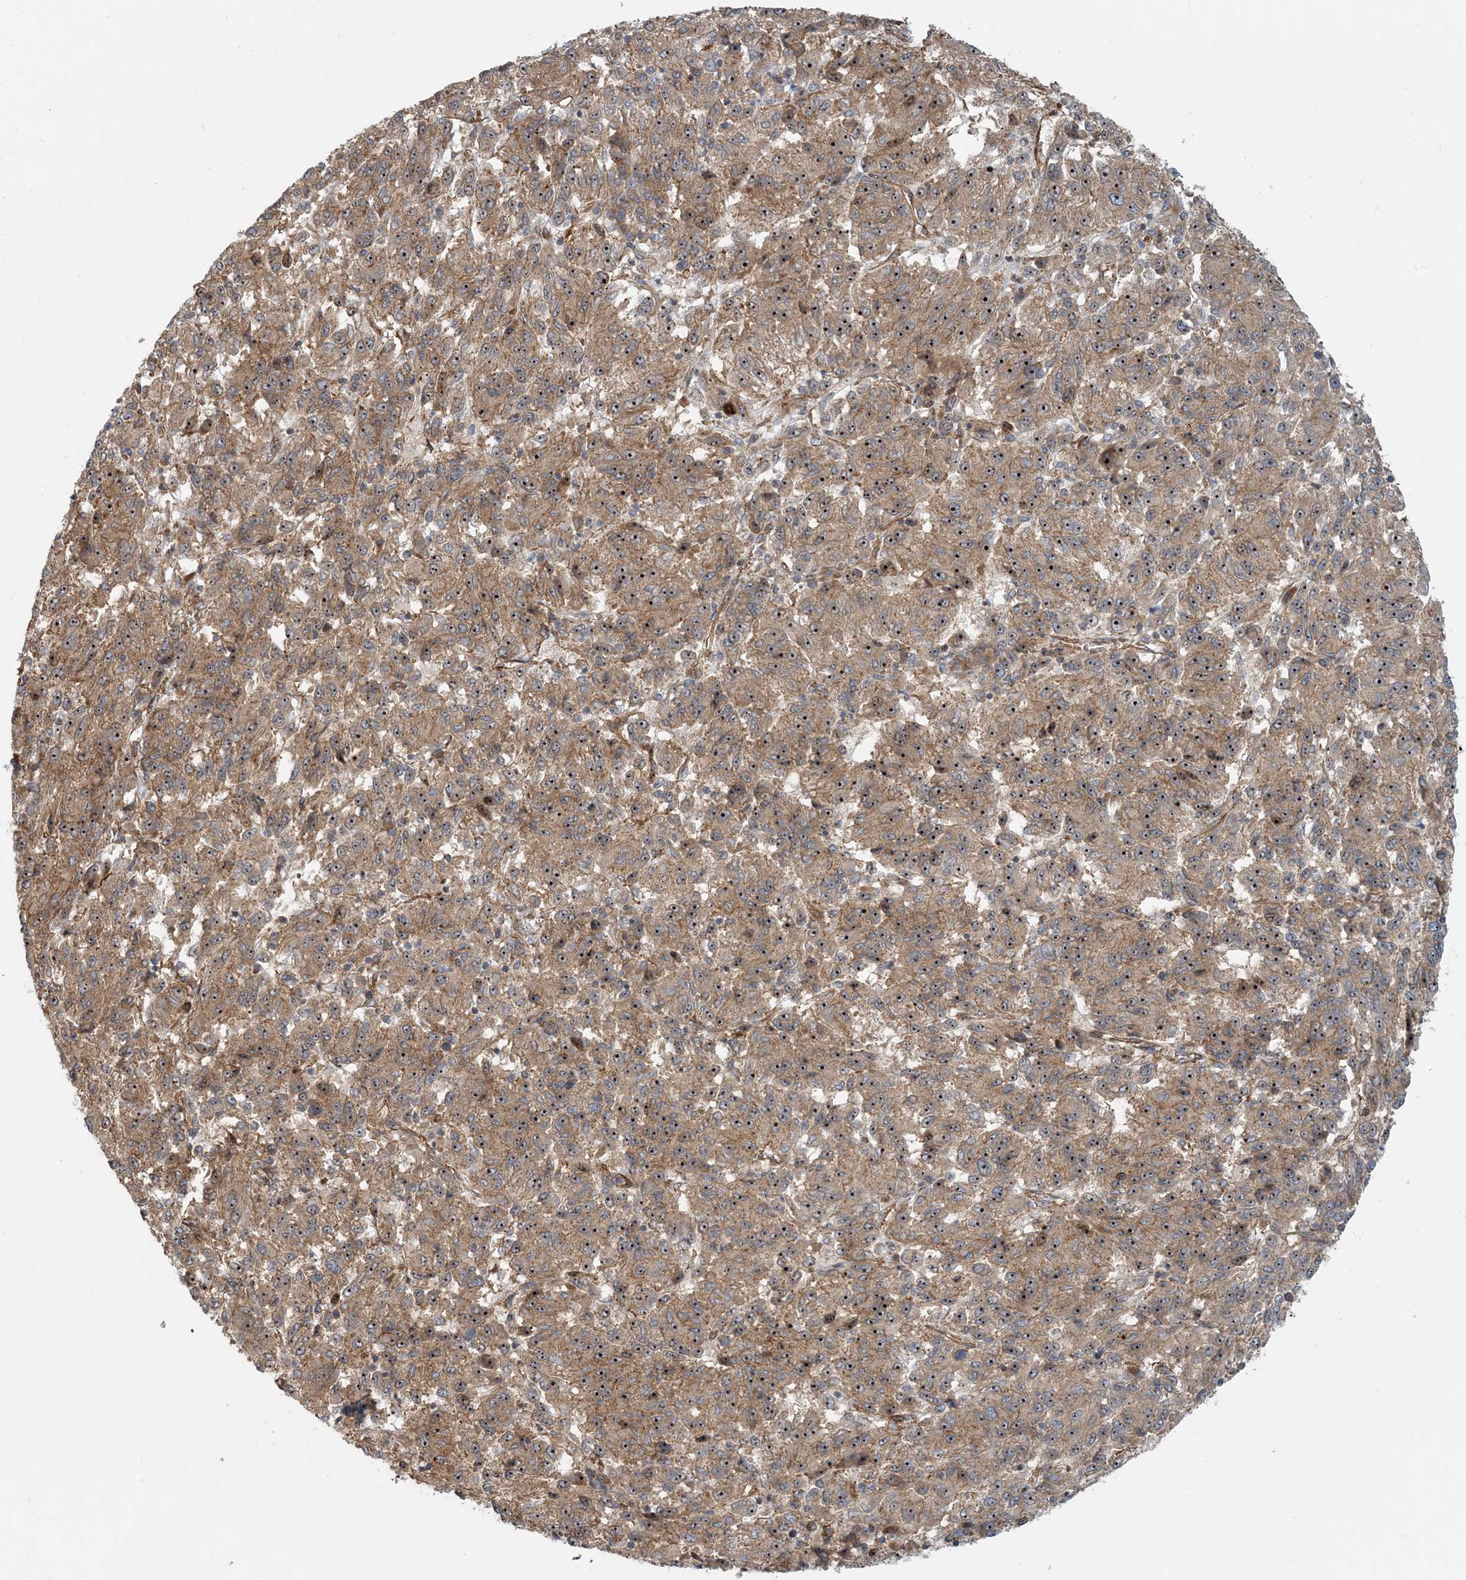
{"staining": {"intensity": "moderate", "quantity": ">75%", "location": "cytoplasmic/membranous,nuclear"}, "tissue": "melanoma", "cell_type": "Tumor cells", "image_type": "cancer", "snomed": [{"axis": "morphology", "description": "Malignant melanoma, Metastatic site"}, {"axis": "topography", "description": "Lung"}], "caption": "Protein expression by IHC exhibits moderate cytoplasmic/membranous and nuclear staining in approximately >75% of tumor cells in malignant melanoma (metastatic site).", "gene": "MYL5", "patient": {"sex": "male", "age": 64}}